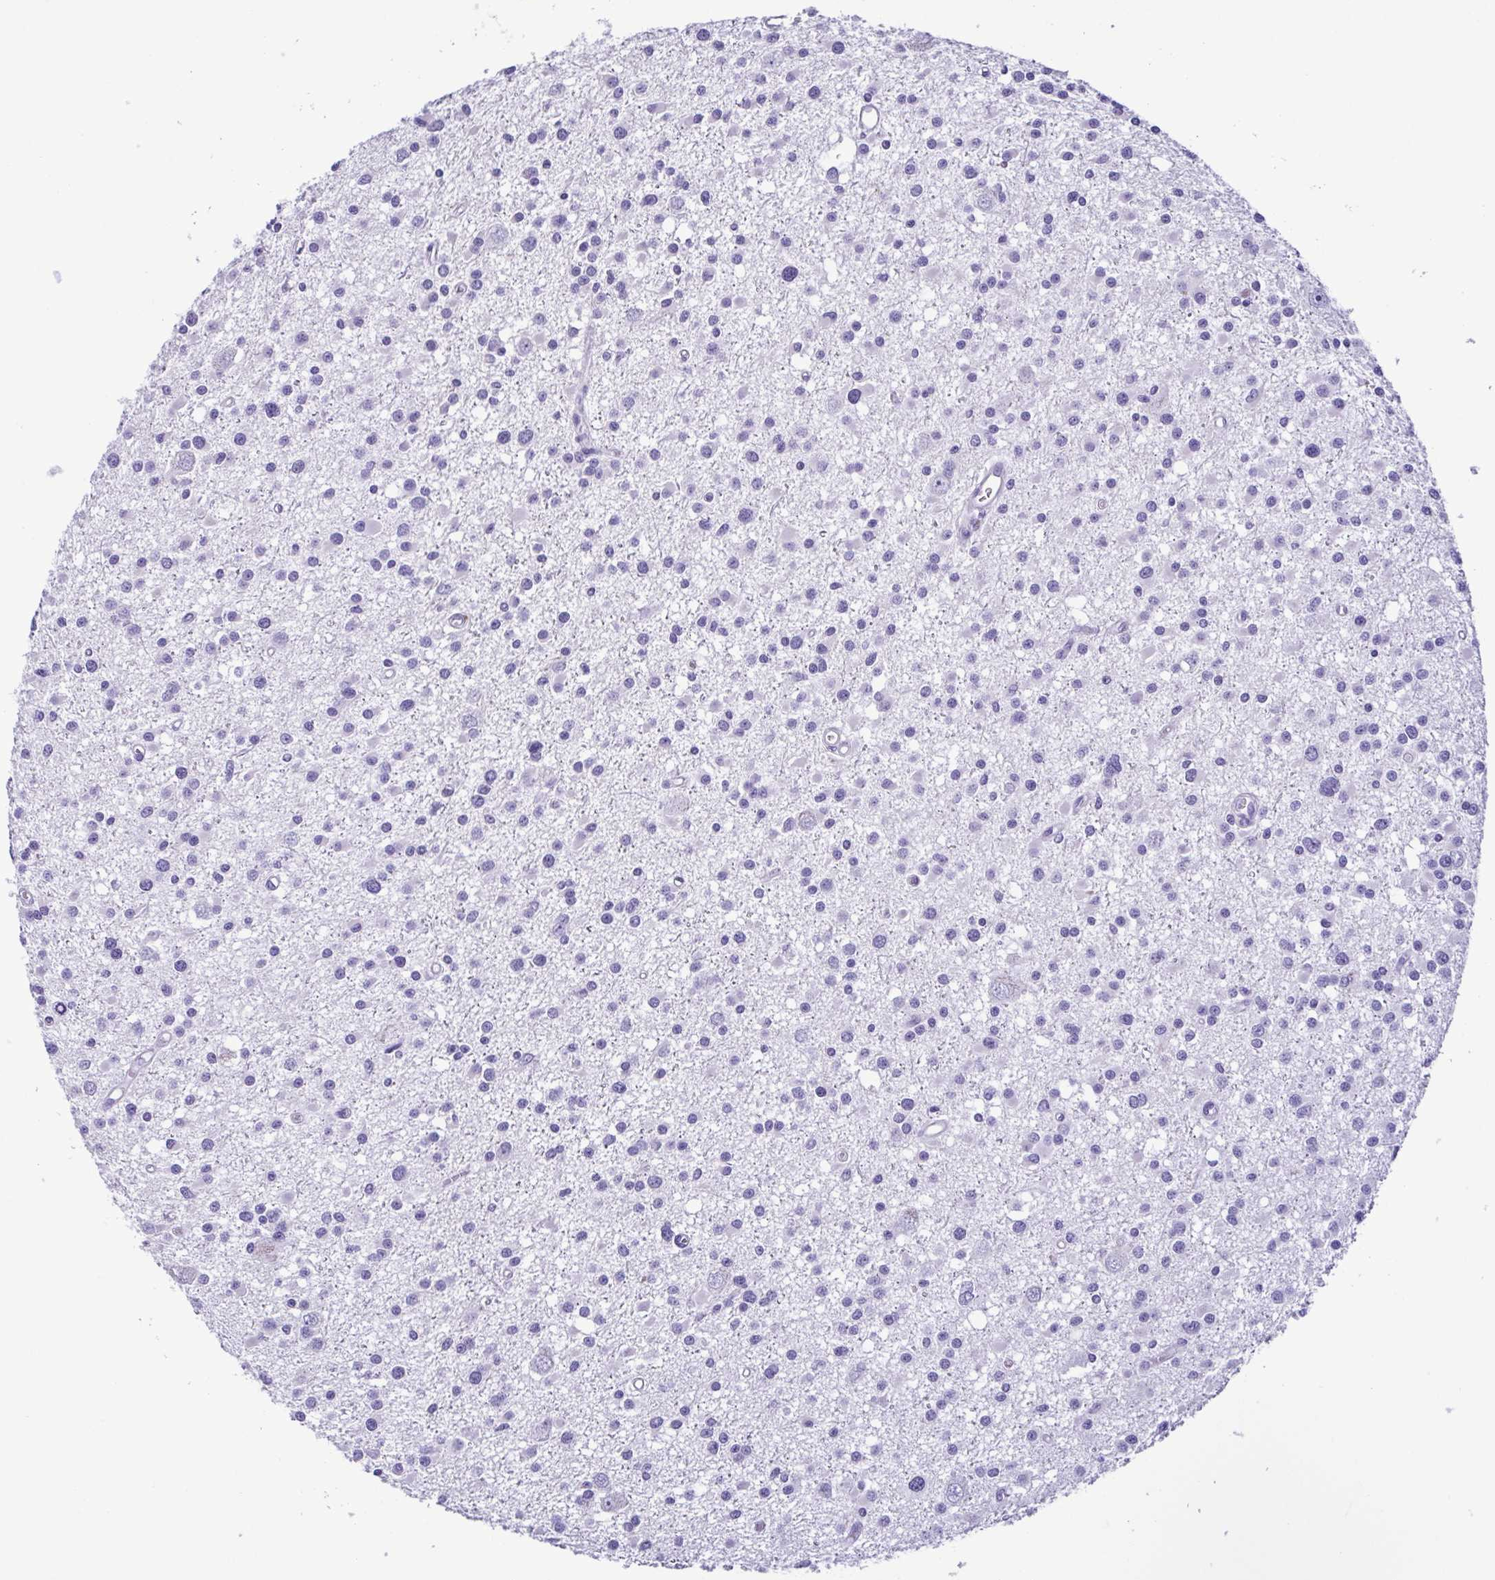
{"staining": {"intensity": "negative", "quantity": "none", "location": "none"}, "tissue": "glioma", "cell_type": "Tumor cells", "image_type": "cancer", "snomed": [{"axis": "morphology", "description": "Glioma, malignant, High grade"}, {"axis": "topography", "description": "Brain"}], "caption": "IHC histopathology image of human glioma stained for a protein (brown), which displays no positivity in tumor cells.", "gene": "CBY2", "patient": {"sex": "male", "age": 54}}